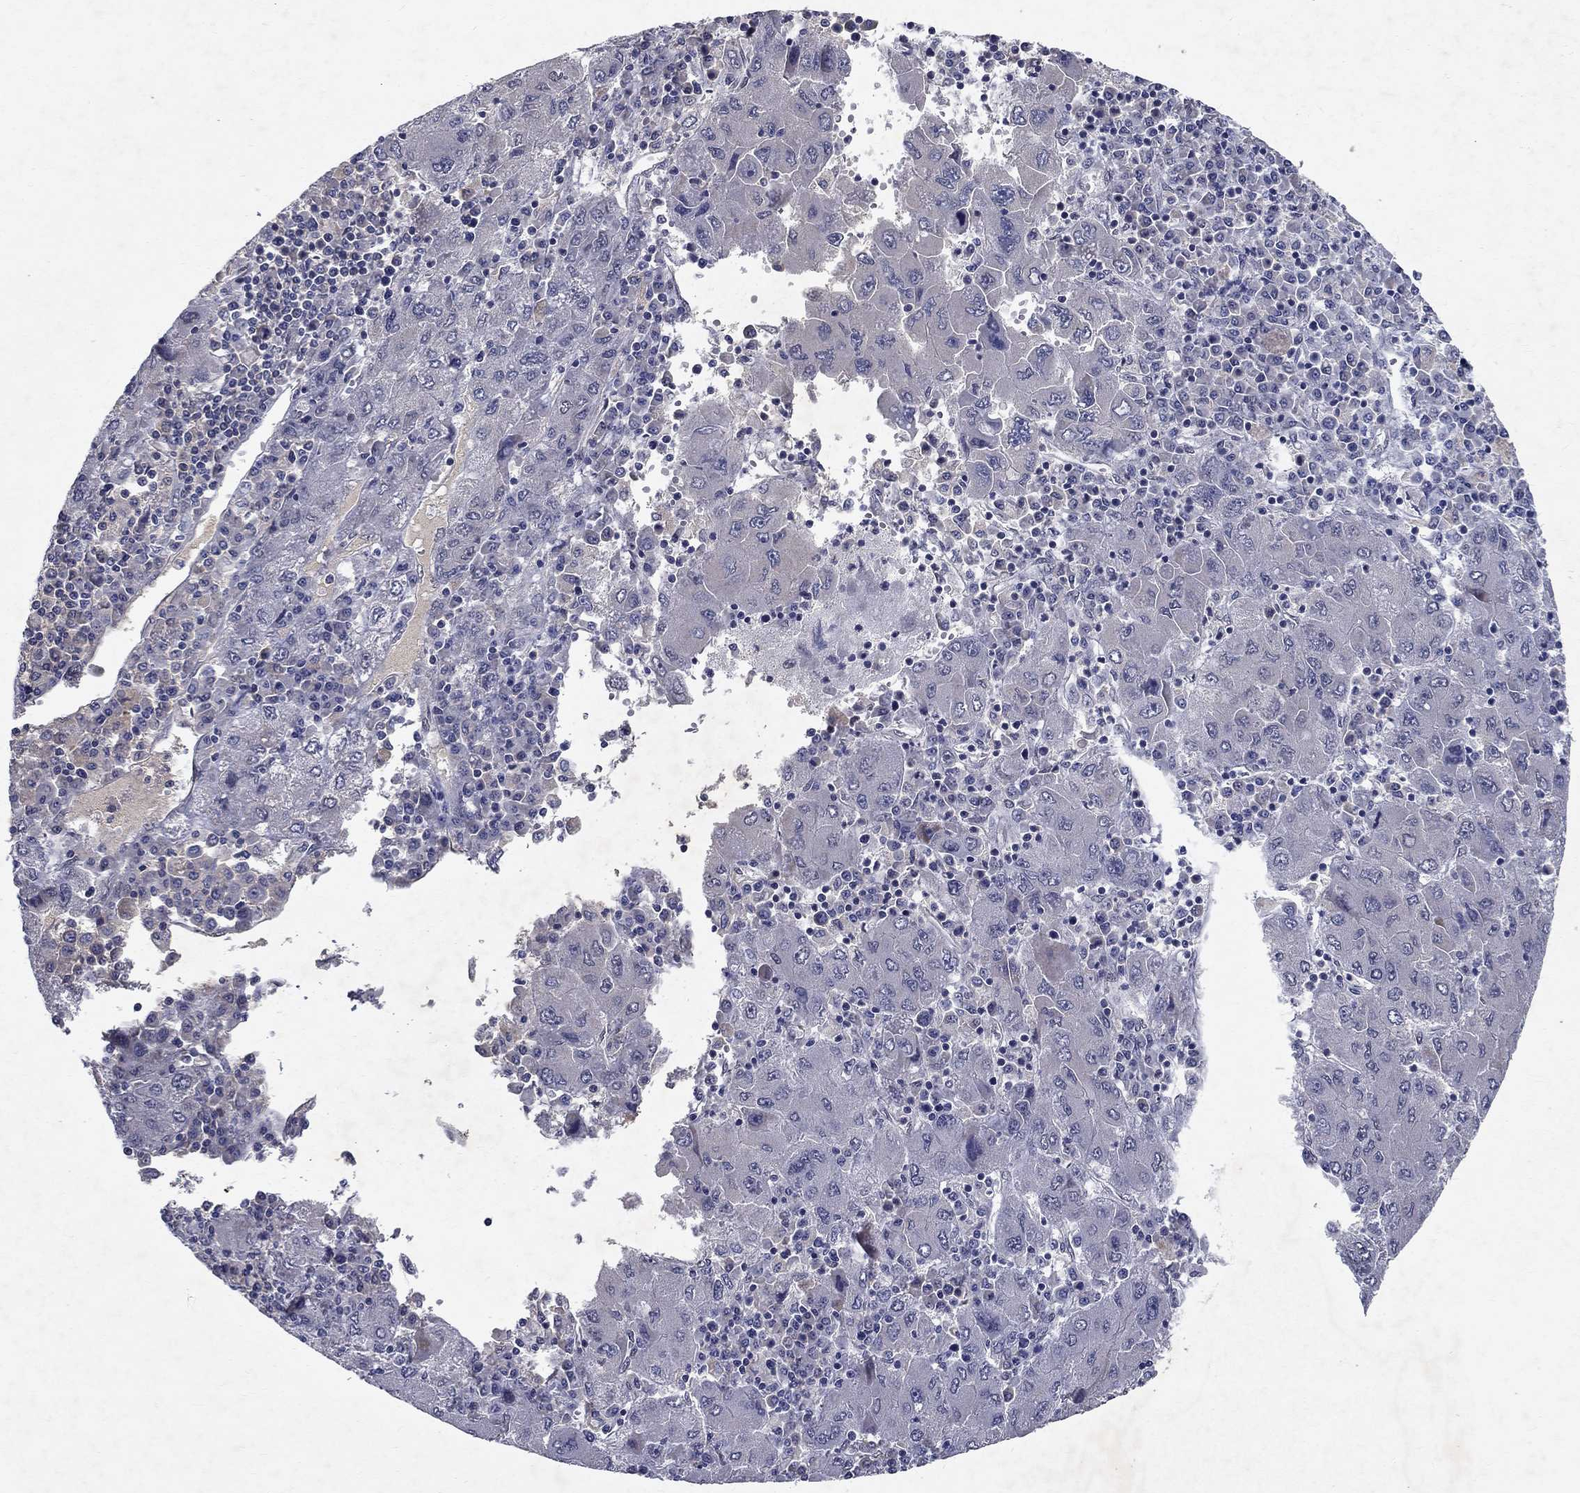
{"staining": {"intensity": "negative", "quantity": "none", "location": "none"}, "tissue": "liver cancer", "cell_type": "Tumor cells", "image_type": "cancer", "snomed": [{"axis": "morphology", "description": "Carcinoma, Hepatocellular, NOS"}, {"axis": "topography", "description": "Liver"}], "caption": "This is a photomicrograph of IHC staining of hepatocellular carcinoma (liver), which shows no positivity in tumor cells.", "gene": "RBFOX1", "patient": {"sex": "male", "age": 75}}